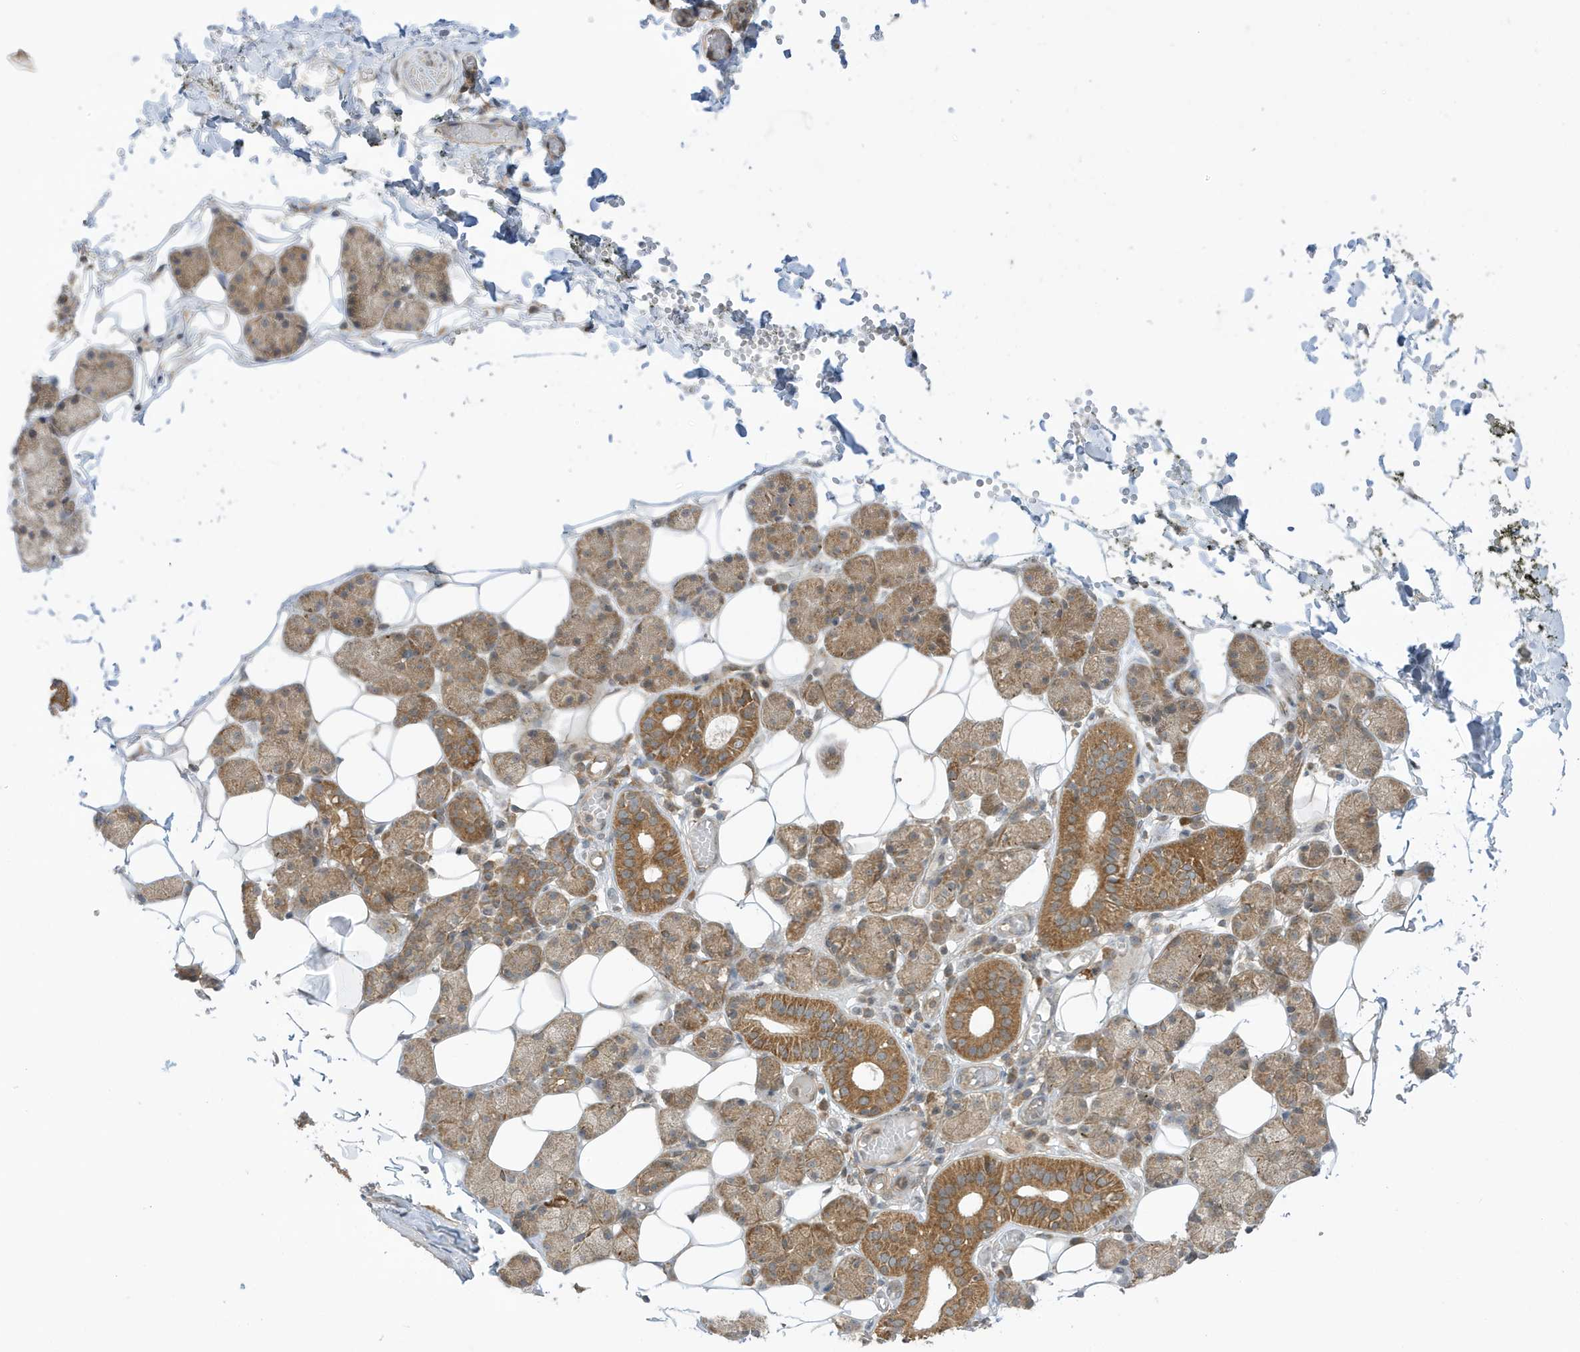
{"staining": {"intensity": "moderate", "quantity": "25%-75%", "location": "cytoplasmic/membranous"}, "tissue": "salivary gland", "cell_type": "Glandular cells", "image_type": "normal", "snomed": [{"axis": "morphology", "description": "Normal tissue, NOS"}, {"axis": "topography", "description": "Salivary gland"}], "caption": "Unremarkable salivary gland shows moderate cytoplasmic/membranous positivity in approximately 25%-75% of glandular cells, visualized by immunohistochemistry. The protein of interest is stained brown, and the nuclei are stained in blue (DAB IHC with brightfield microscopy, high magnification).", "gene": "DHX36", "patient": {"sex": "female", "age": 33}}